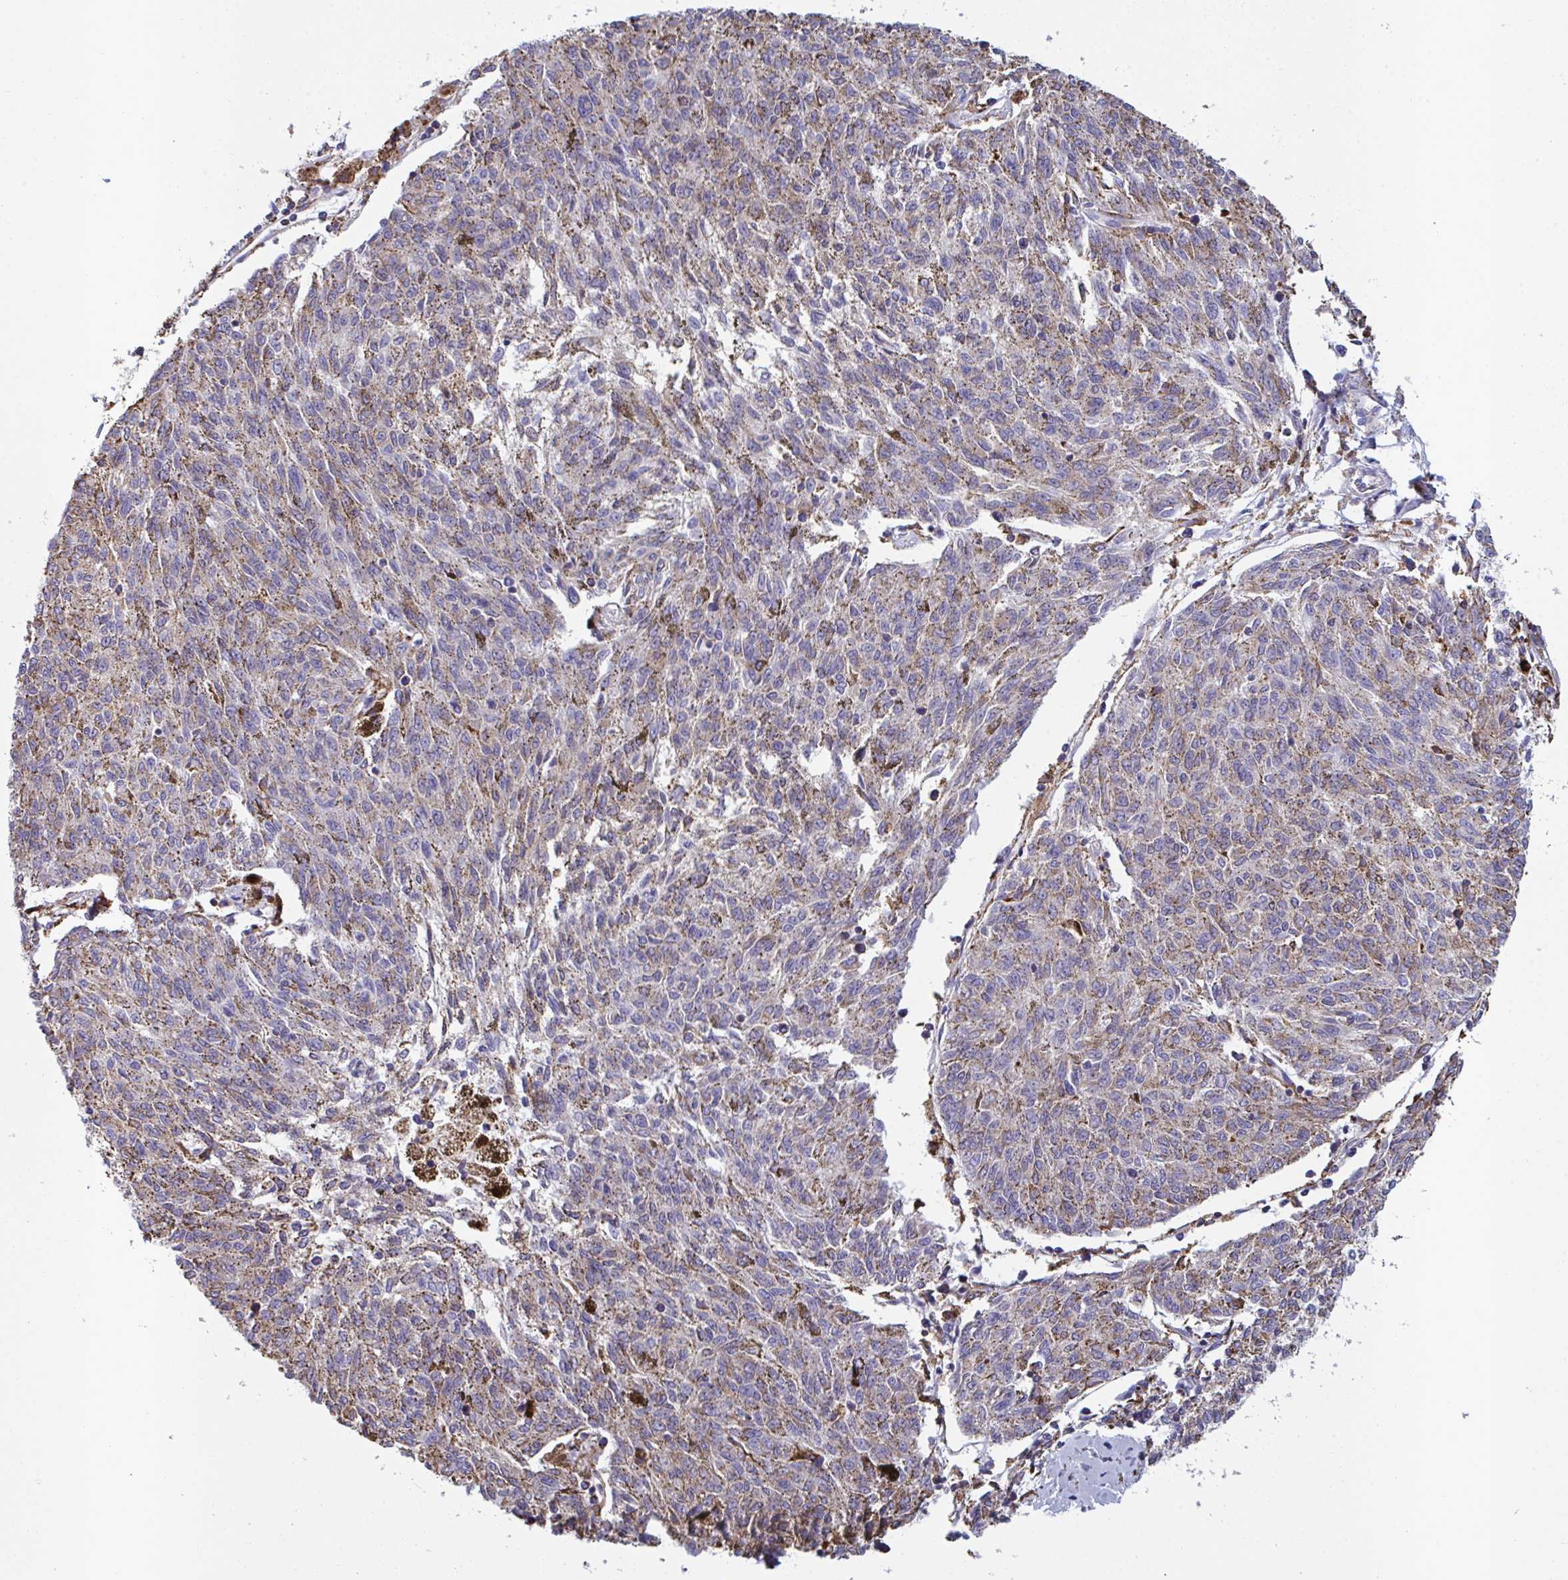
{"staining": {"intensity": "moderate", "quantity": "25%-75%", "location": "cytoplasmic/membranous"}, "tissue": "melanoma", "cell_type": "Tumor cells", "image_type": "cancer", "snomed": [{"axis": "morphology", "description": "Malignant melanoma, NOS"}, {"axis": "topography", "description": "Skin"}], "caption": "This is an image of immunohistochemistry (IHC) staining of malignant melanoma, which shows moderate positivity in the cytoplasmic/membranous of tumor cells.", "gene": "PEAK3", "patient": {"sex": "female", "age": 72}}